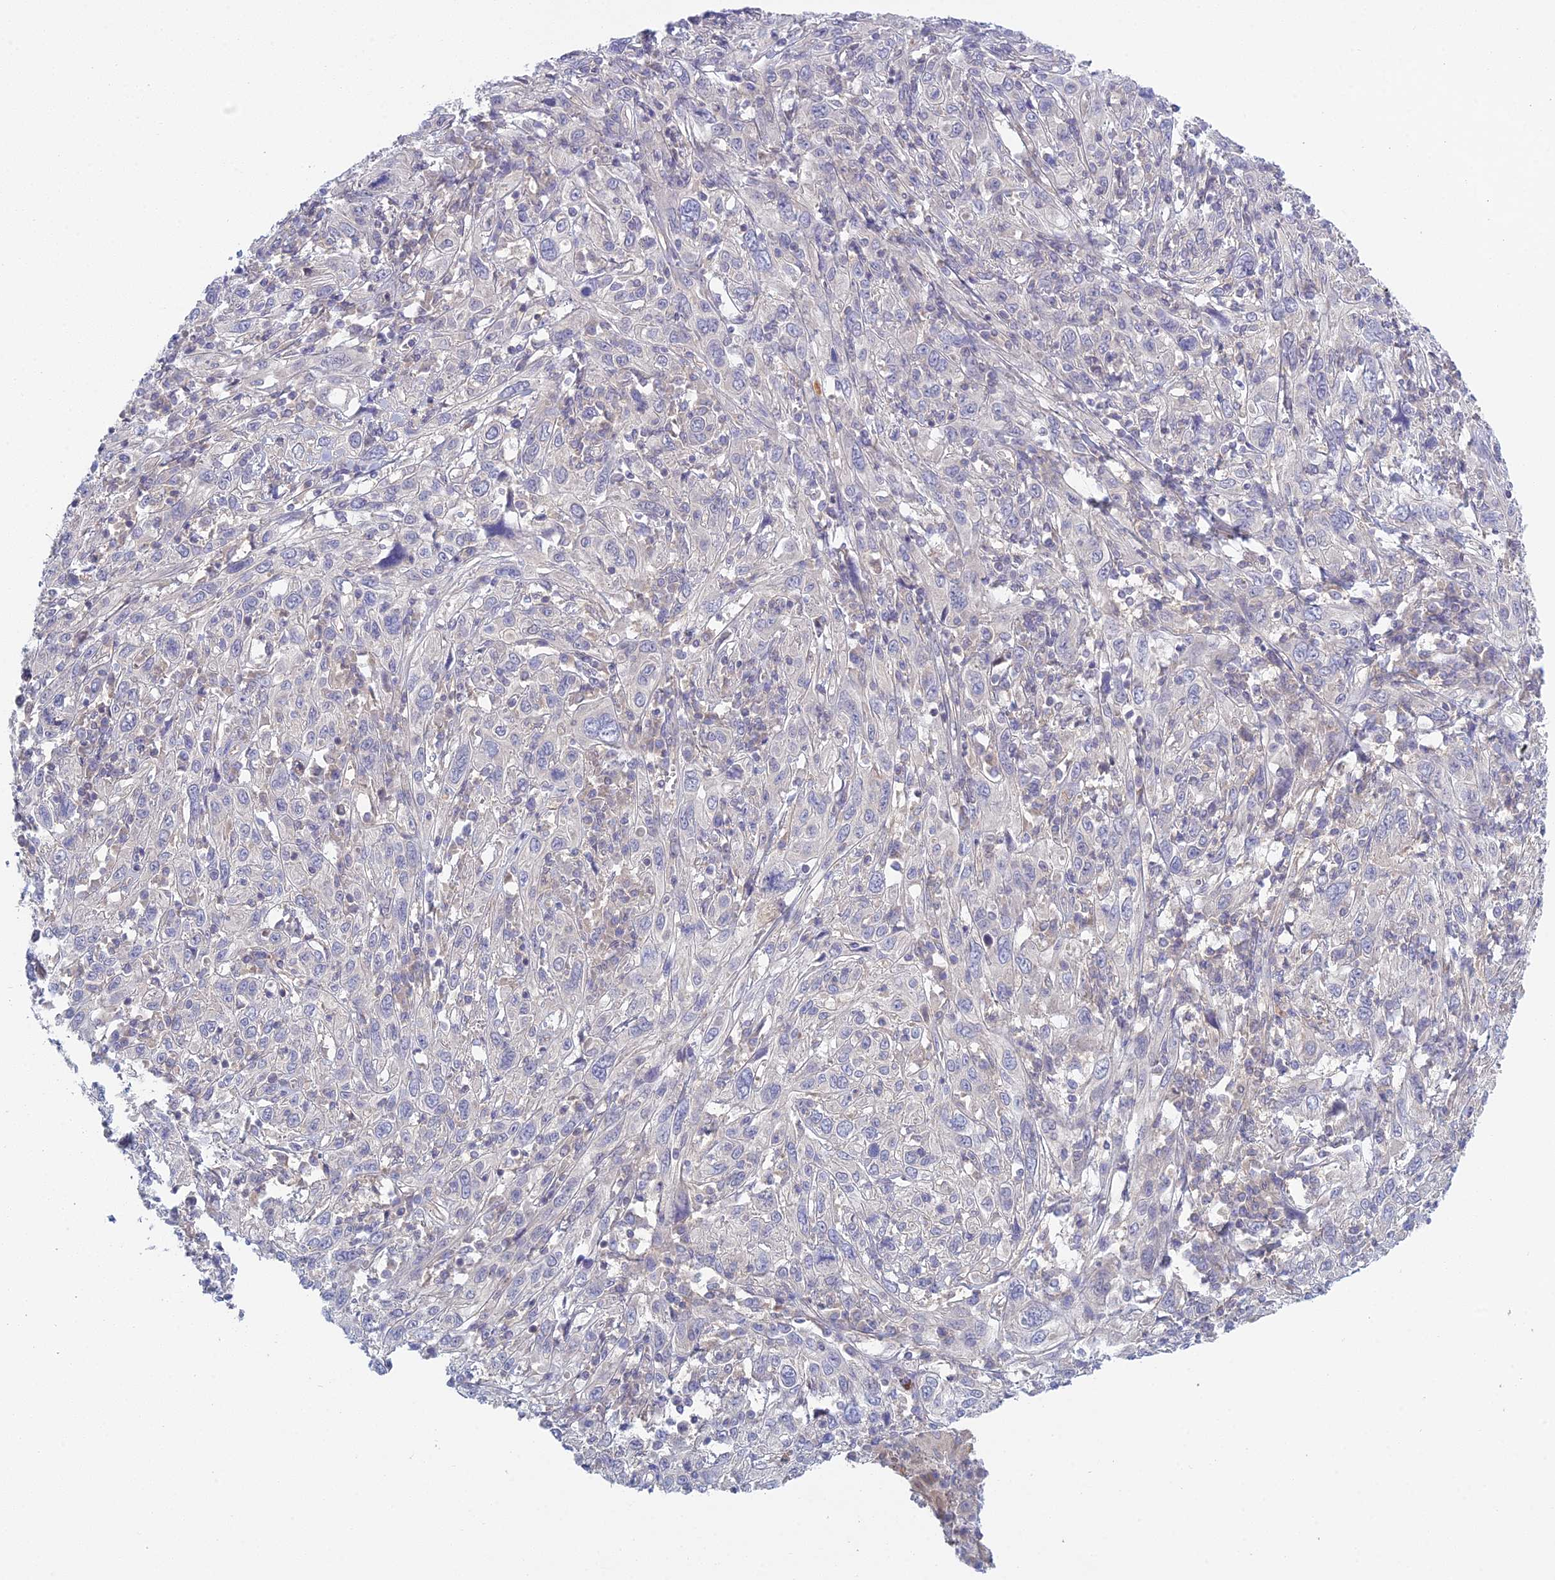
{"staining": {"intensity": "negative", "quantity": "none", "location": "none"}, "tissue": "cervical cancer", "cell_type": "Tumor cells", "image_type": "cancer", "snomed": [{"axis": "morphology", "description": "Squamous cell carcinoma, NOS"}, {"axis": "topography", "description": "Cervix"}], "caption": "DAB immunohistochemical staining of human cervical cancer exhibits no significant staining in tumor cells.", "gene": "METTL26", "patient": {"sex": "female", "age": 46}}